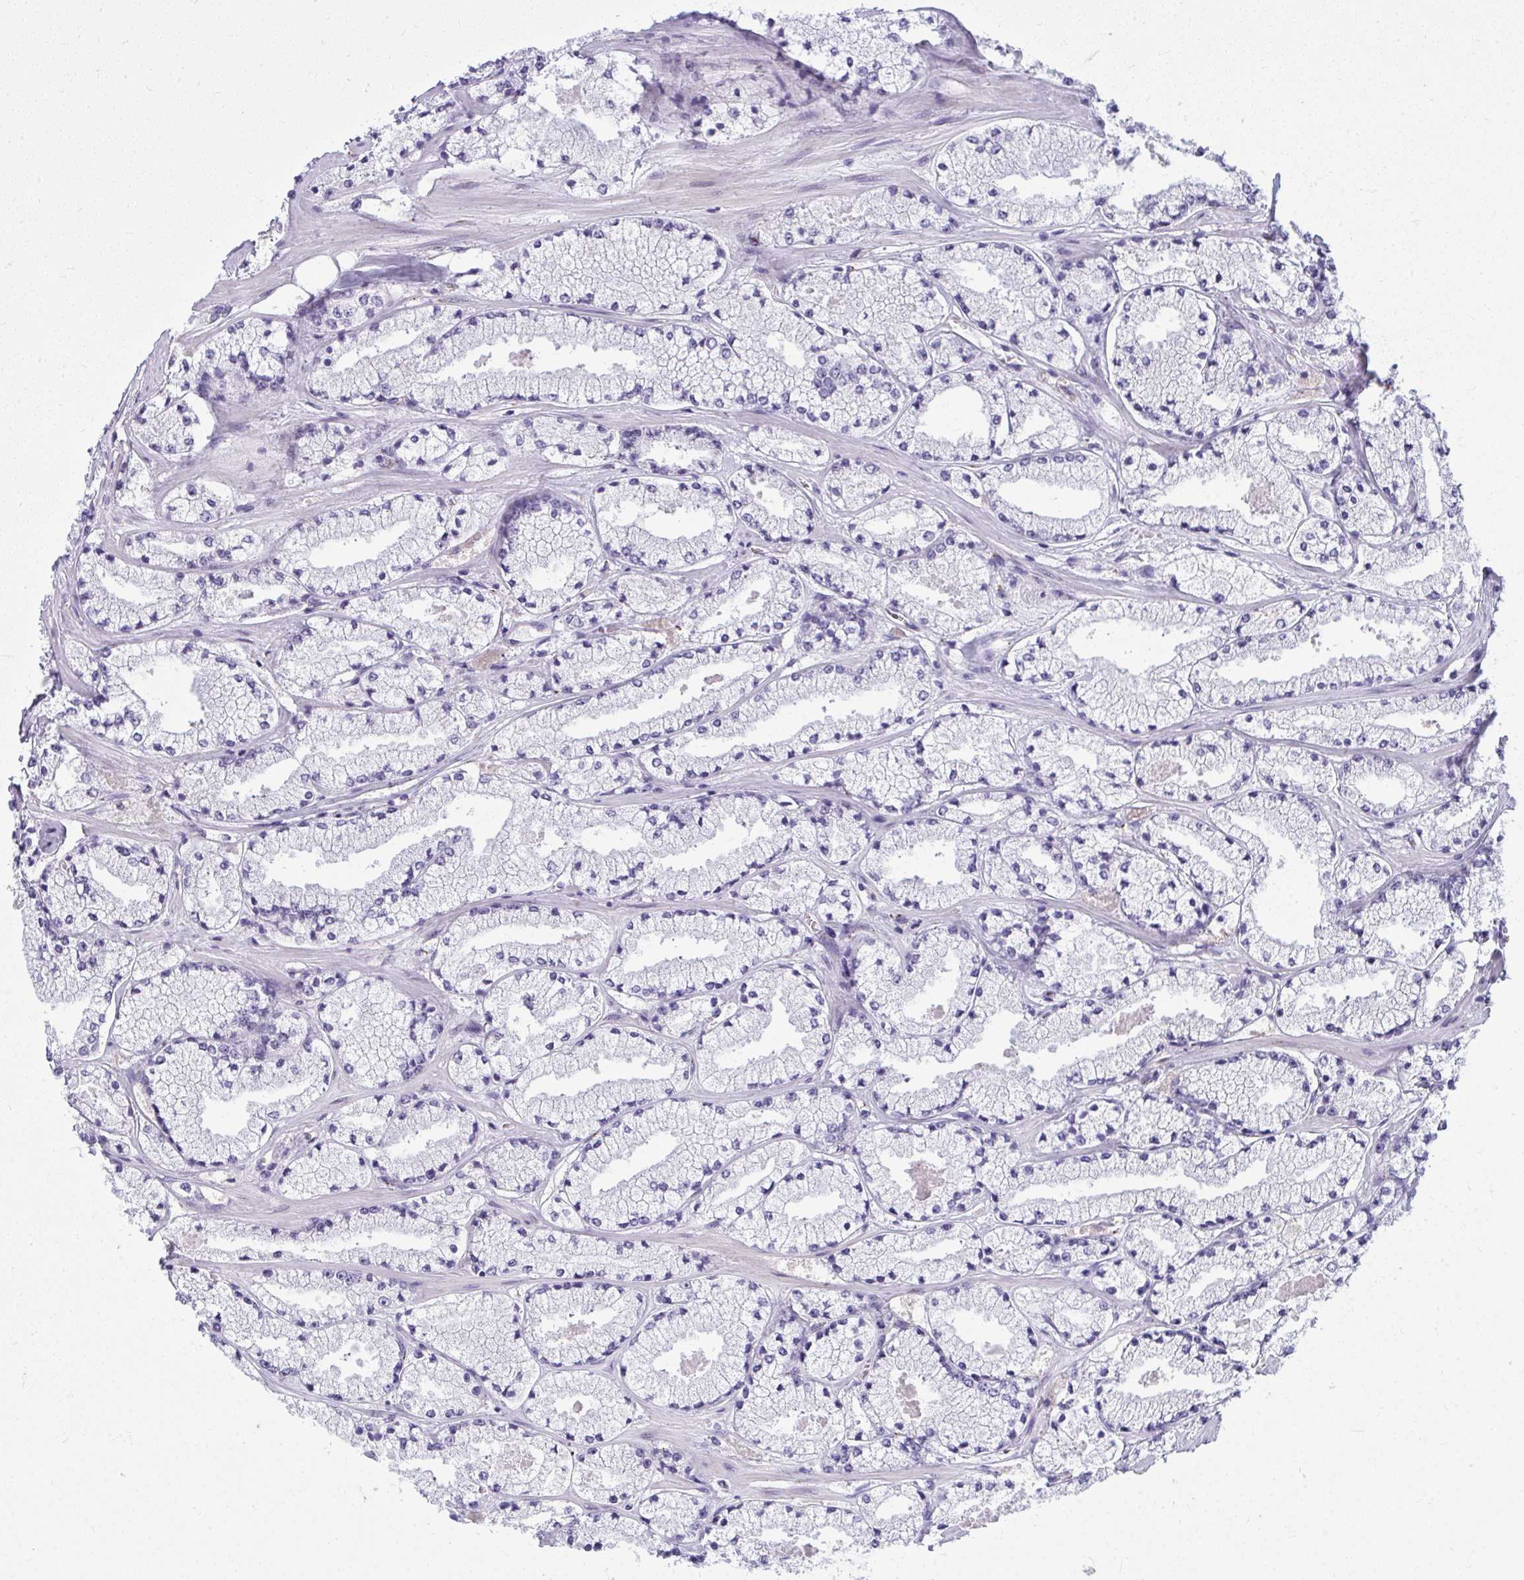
{"staining": {"intensity": "negative", "quantity": "none", "location": "none"}, "tissue": "prostate cancer", "cell_type": "Tumor cells", "image_type": "cancer", "snomed": [{"axis": "morphology", "description": "Adenocarcinoma, High grade"}, {"axis": "topography", "description": "Prostate"}], "caption": "Prostate high-grade adenocarcinoma was stained to show a protein in brown. There is no significant positivity in tumor cells.", "gene": "DTX4", "patient": {"sex": "male", "age": 63}}